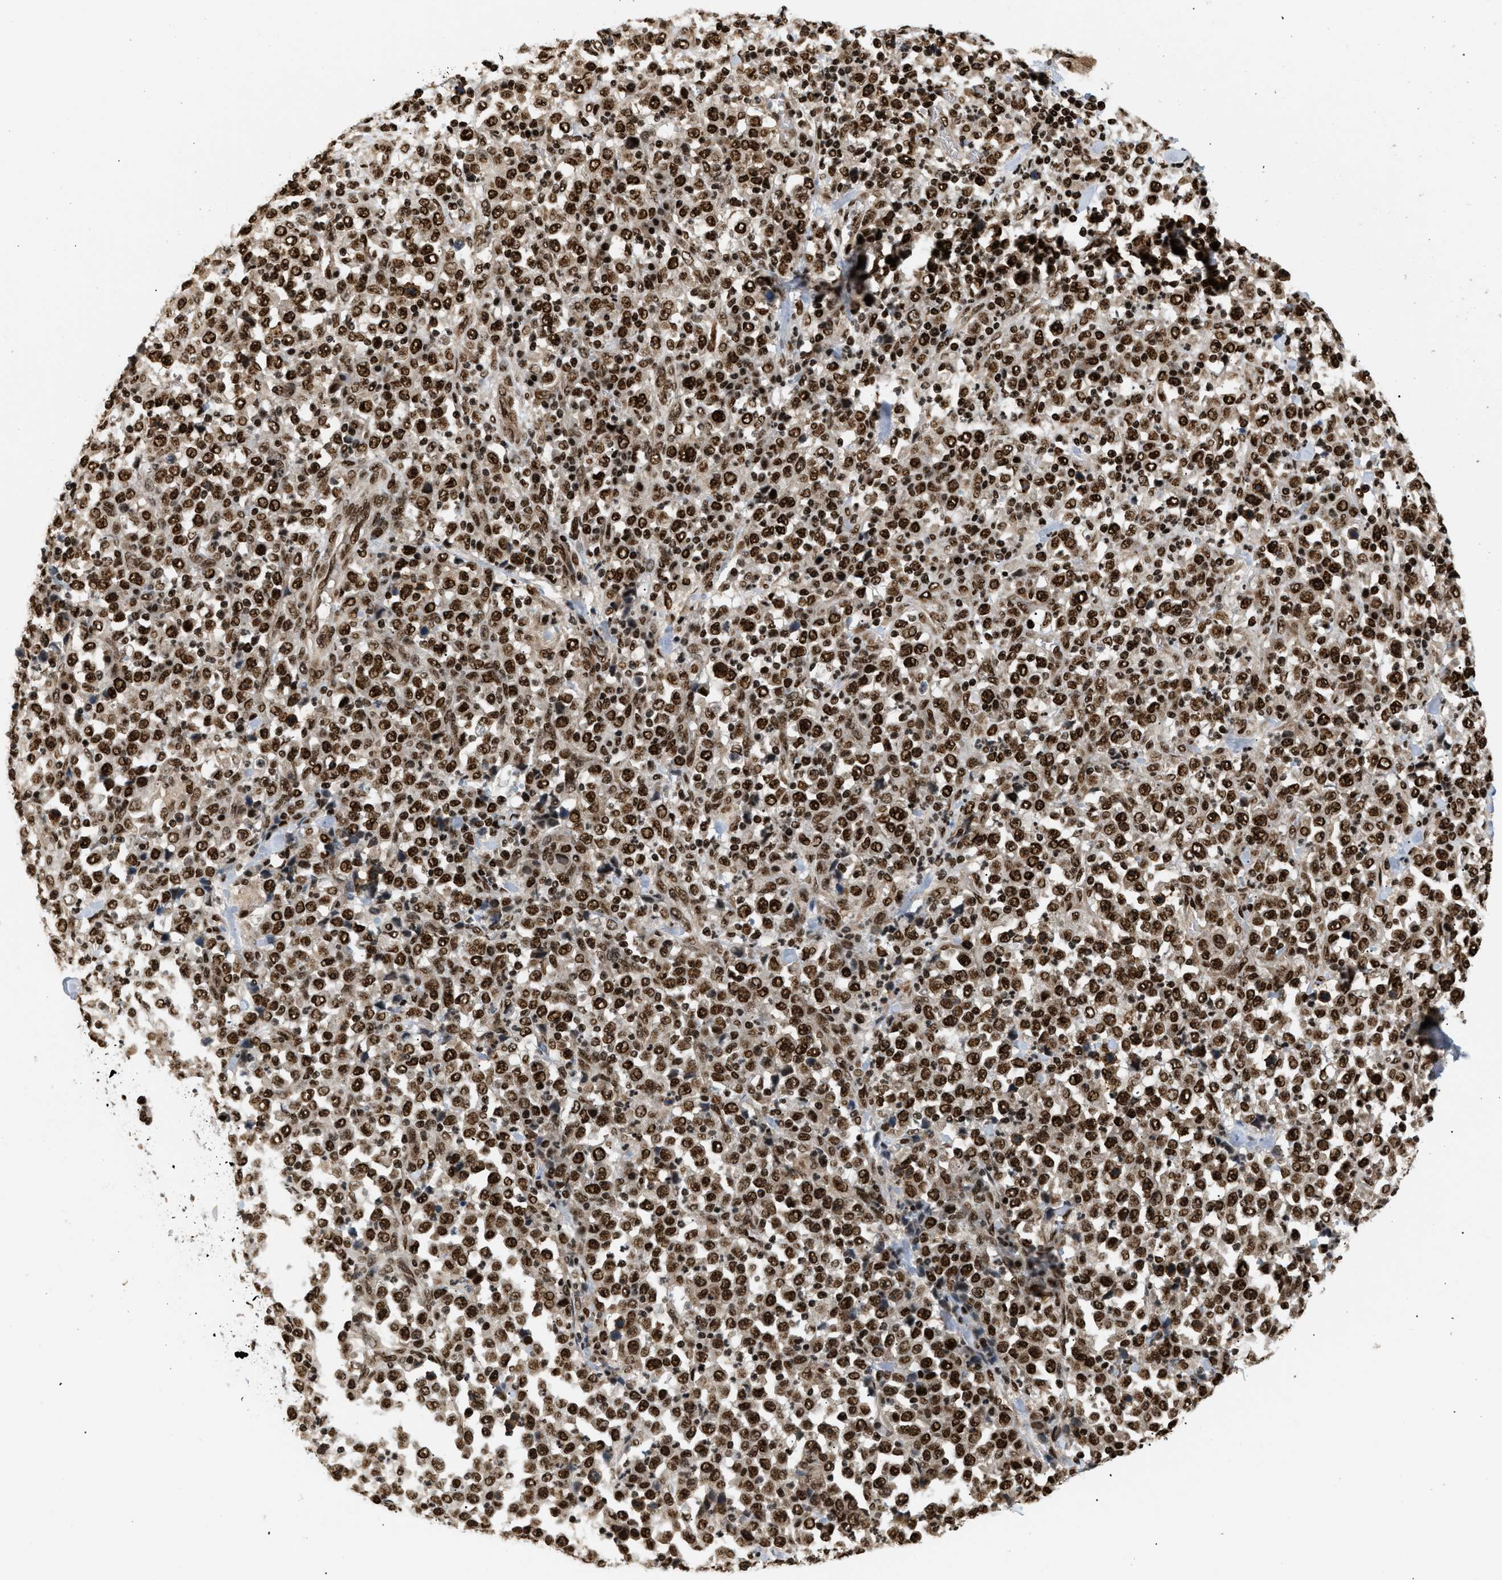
{"staining": {"intensity": "strong", "quantity": ">75%", "location": "nuclear"}, "tissue": "stomach cancer", "cell_type": "Tumor cells", "image_type": "cancer", "snomed": [{"axis": "morphology", "description": "Normal tissue, NOS"}, {"axis": "morphology", "description": "Adenocarcinoma, NOS"}, {"axis": "topography", "description": "Stomach, upper"}, {"axis": "topography", "description": "Stomach"}], "caption": "The histopathology image displays a brown stain indicating the presence of a protein in the nuclear of tumor cells in stomach cancer. (DAB (3,3'-diaminobenzidine) IHC, brown staining for protein, blue staining for nuclei).", "gene": "RBM5", "patient": {"sex": "male", "age": 59}}